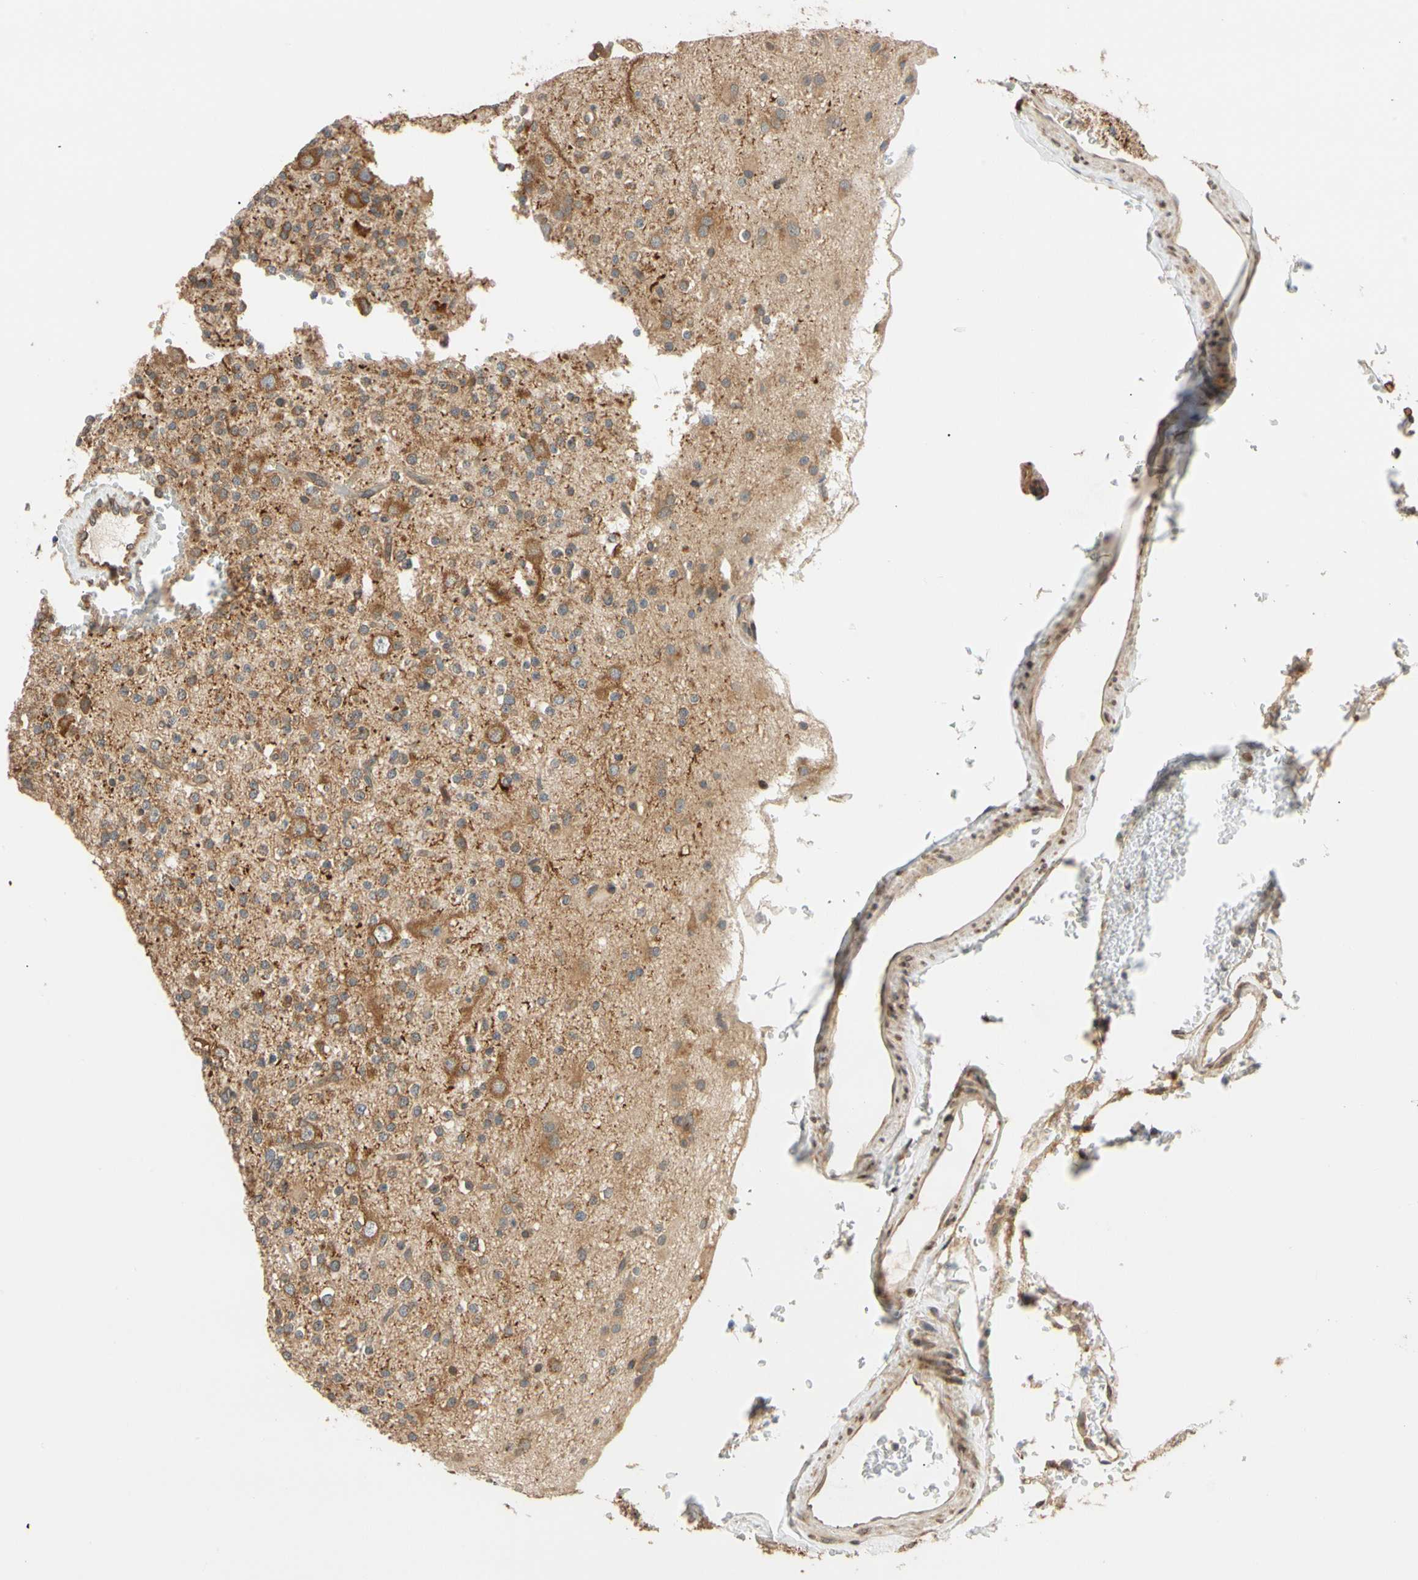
{"staining": {"intensity": "moderate", "quantity": "25%-75%", "location": "cytoplasmic/membranous"}, "tissue": "glioma", "cell_type": "Tumor cells", "image_type": "cancer", "snomed": [{"axis": "morphology", "description": "Glioma, malignant, High grade"}, {"axis": "topography", "description": "Brain"}], "caption": "Glioma tissue demonstrates moderate cytoplasmic/membranous positivity in about 25%-75% of tumor cells", "gene": "ANKHD1", "patient": {"sex": "male", "age": 47}}